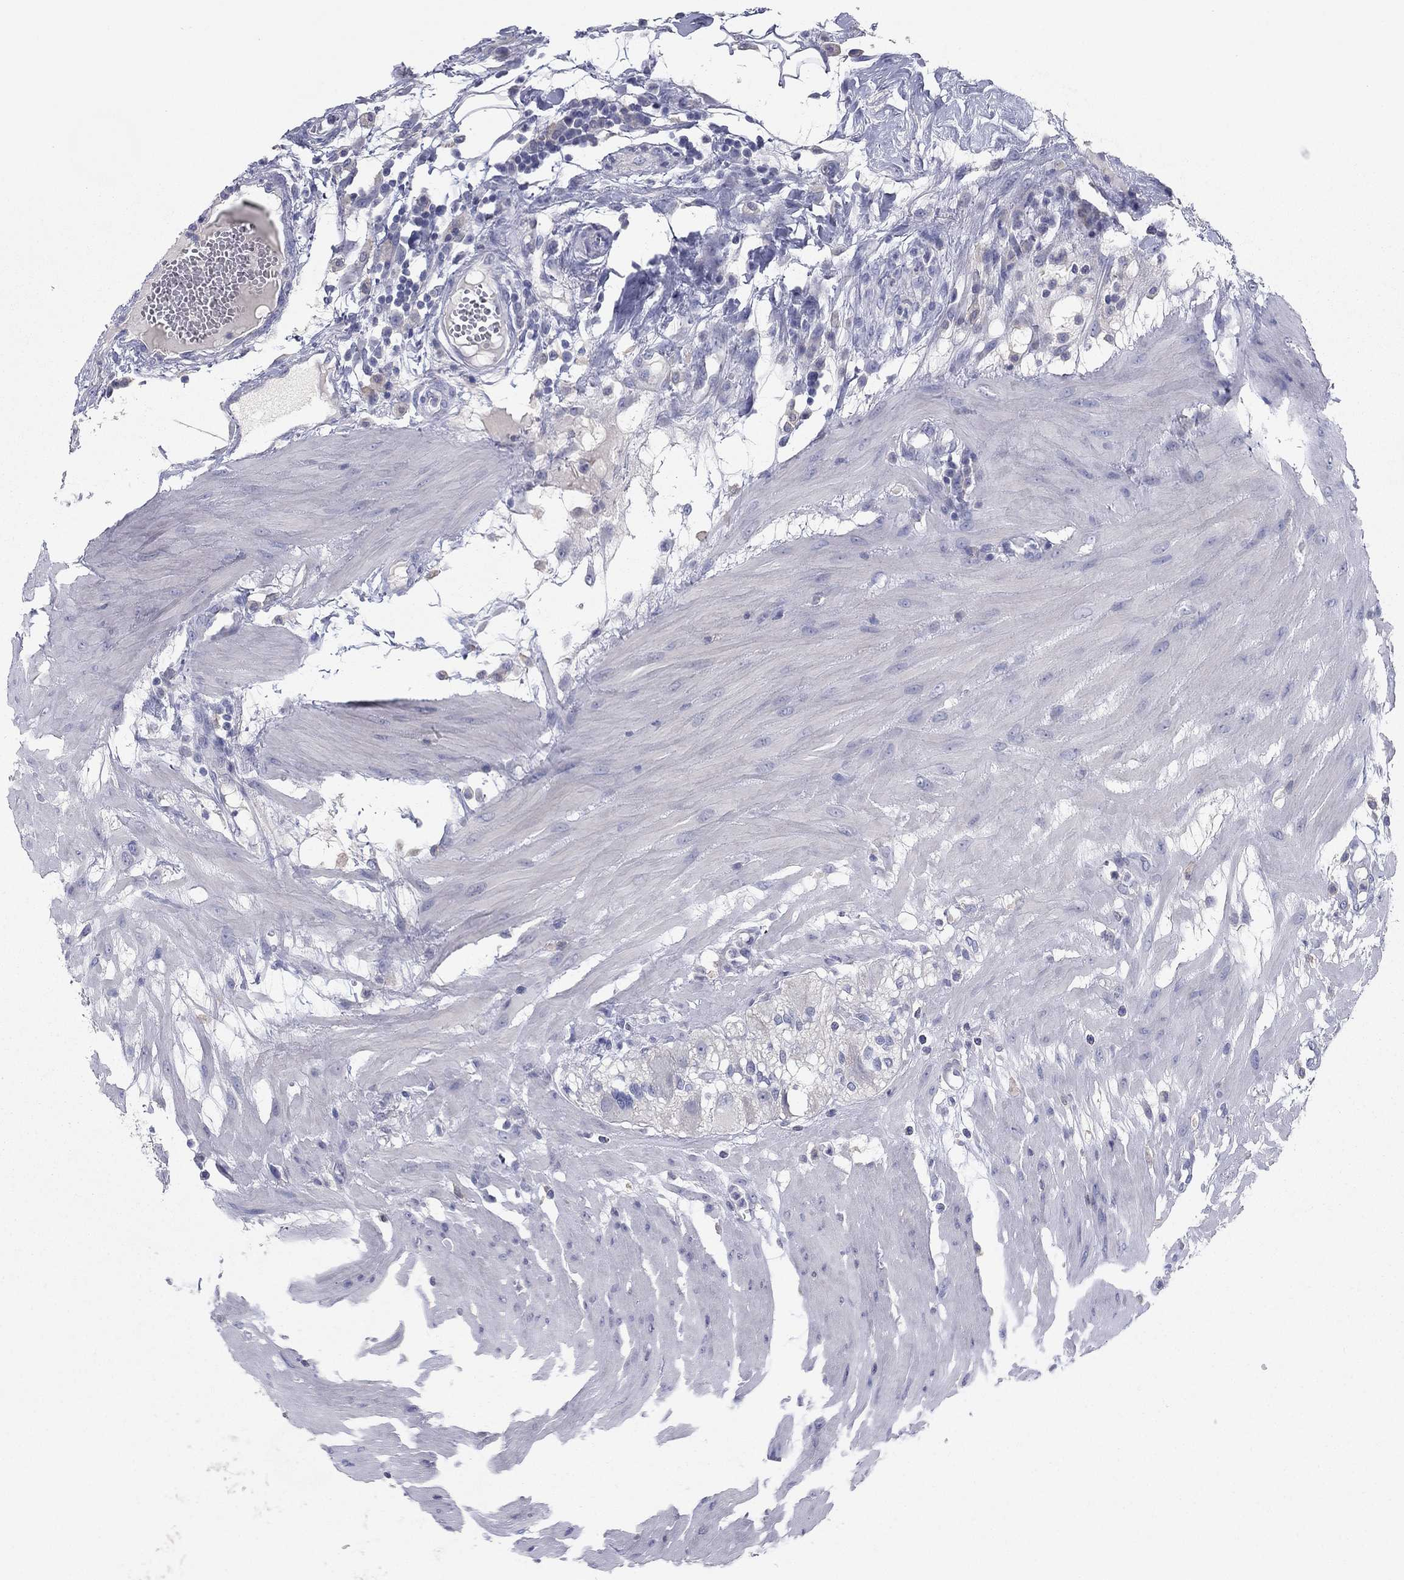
{"staining": {"intensity": "negative", "quantity": "none", "location": "none"}, "tissue": "colon", "cell_type": "Endothelial cells", "image_type": "normal", "snomed": [{"axis": "morphology", "description": "Normal tissue, NOS"}, {"axis": "morphology", "description": "Adenocarcinoma, NOS"}, {"axis": "topography", "description": "Colon"}], "caption": "This is an immunohistochemistry (IHC) image of normal colon. There is no staining in endothelial cells.", "gene": "CNTNAP4", "patient": {"sex": "male", "age": 65}}